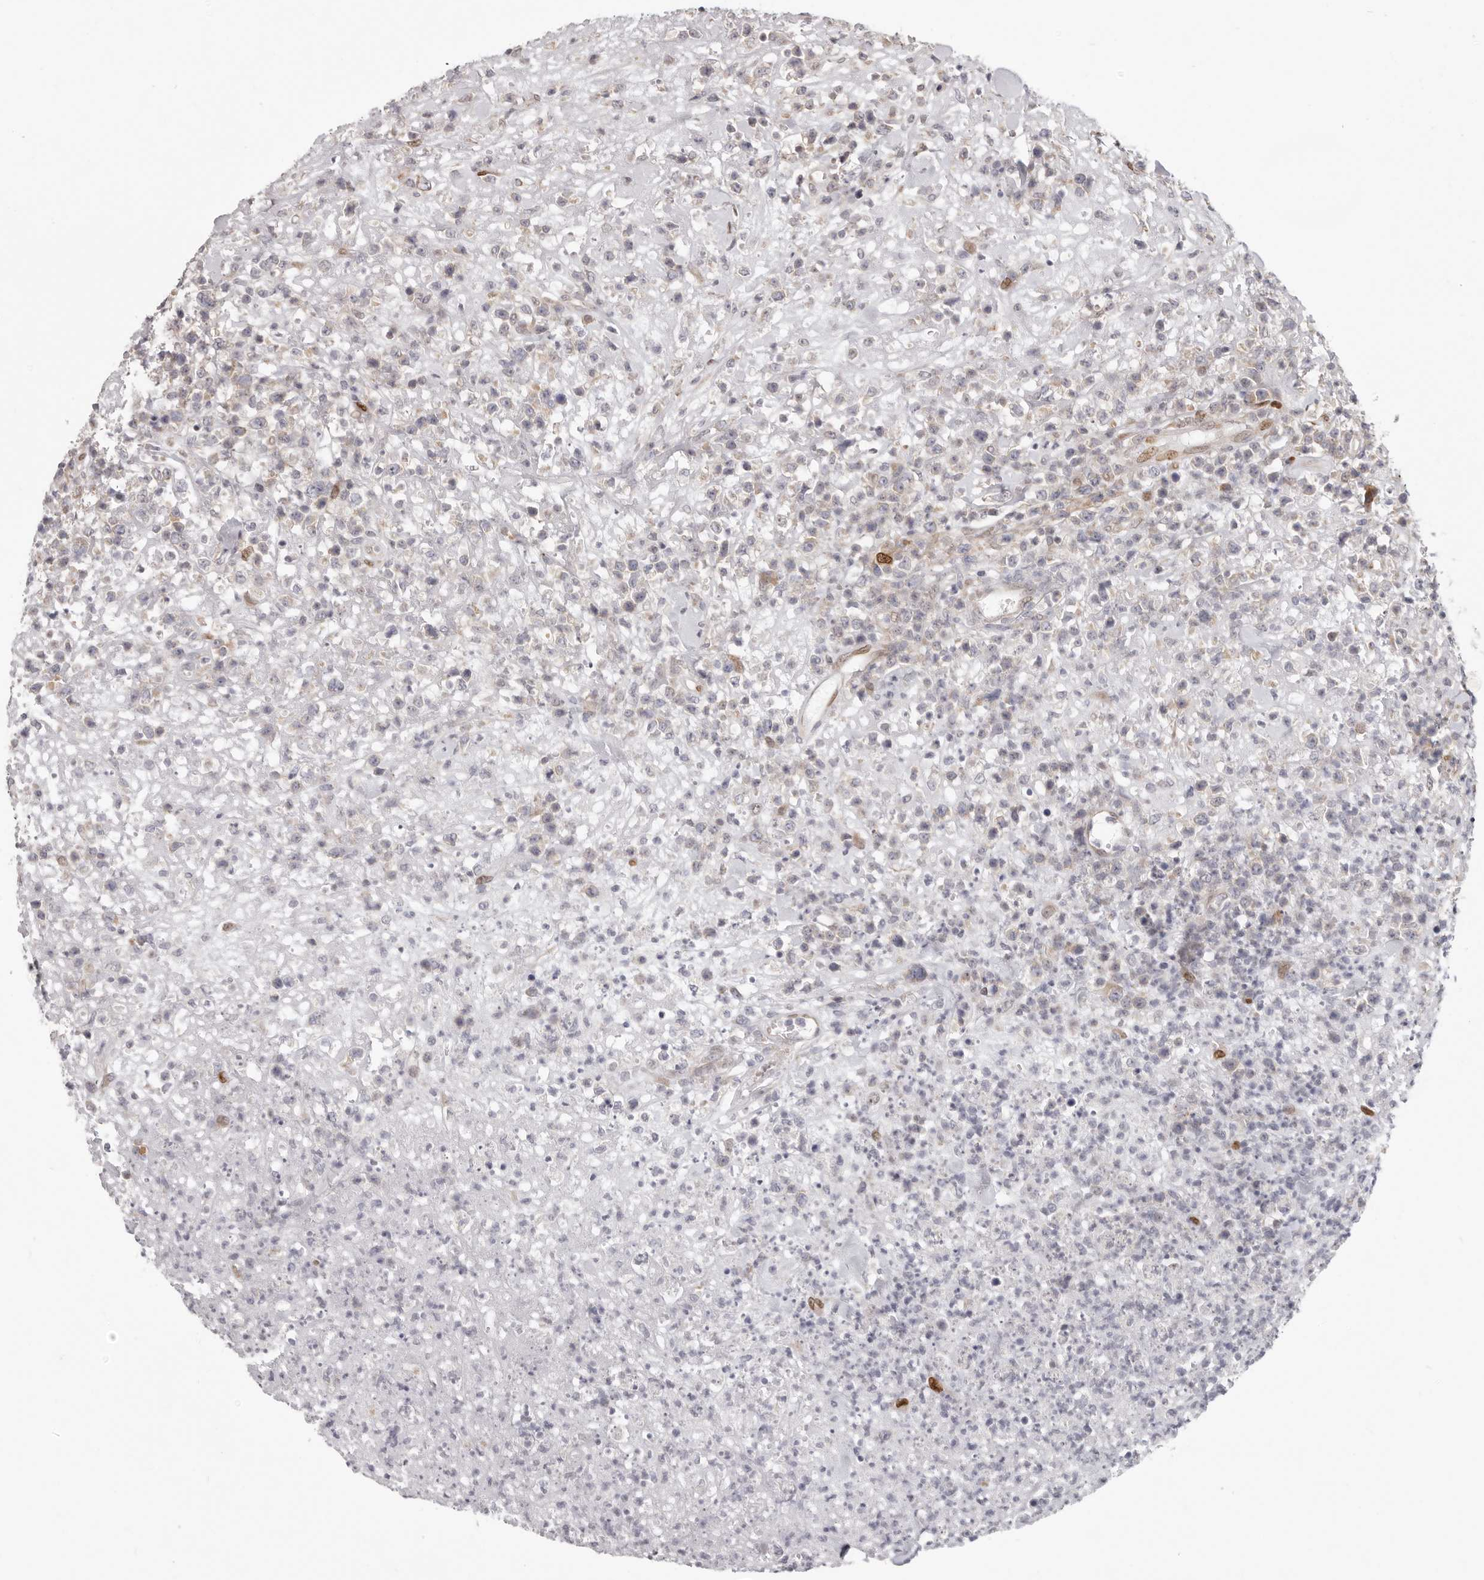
{"staining": {"intensity": "negative", "quantity": "none", "location": "none"}, "tissue": "lymphoma", "cell_type": "Tumor cells", "image_type": "cancer", "snomed": [{"axis": "morphology", "description": "Malignant lymphoma, non-Hodgkin's type, High grade"}, {"axis": "topography", "description": "Colon"}], "caption": "A high-resolution histopathology image shows immunohistochemistry (IHC) staining of high-grade malignant lymphoma, non-Hodgkin's type, which reveals no significant staining in tumor cells.", "gene": "SRP19", "patient": {"sex": "female", "age": 53}}